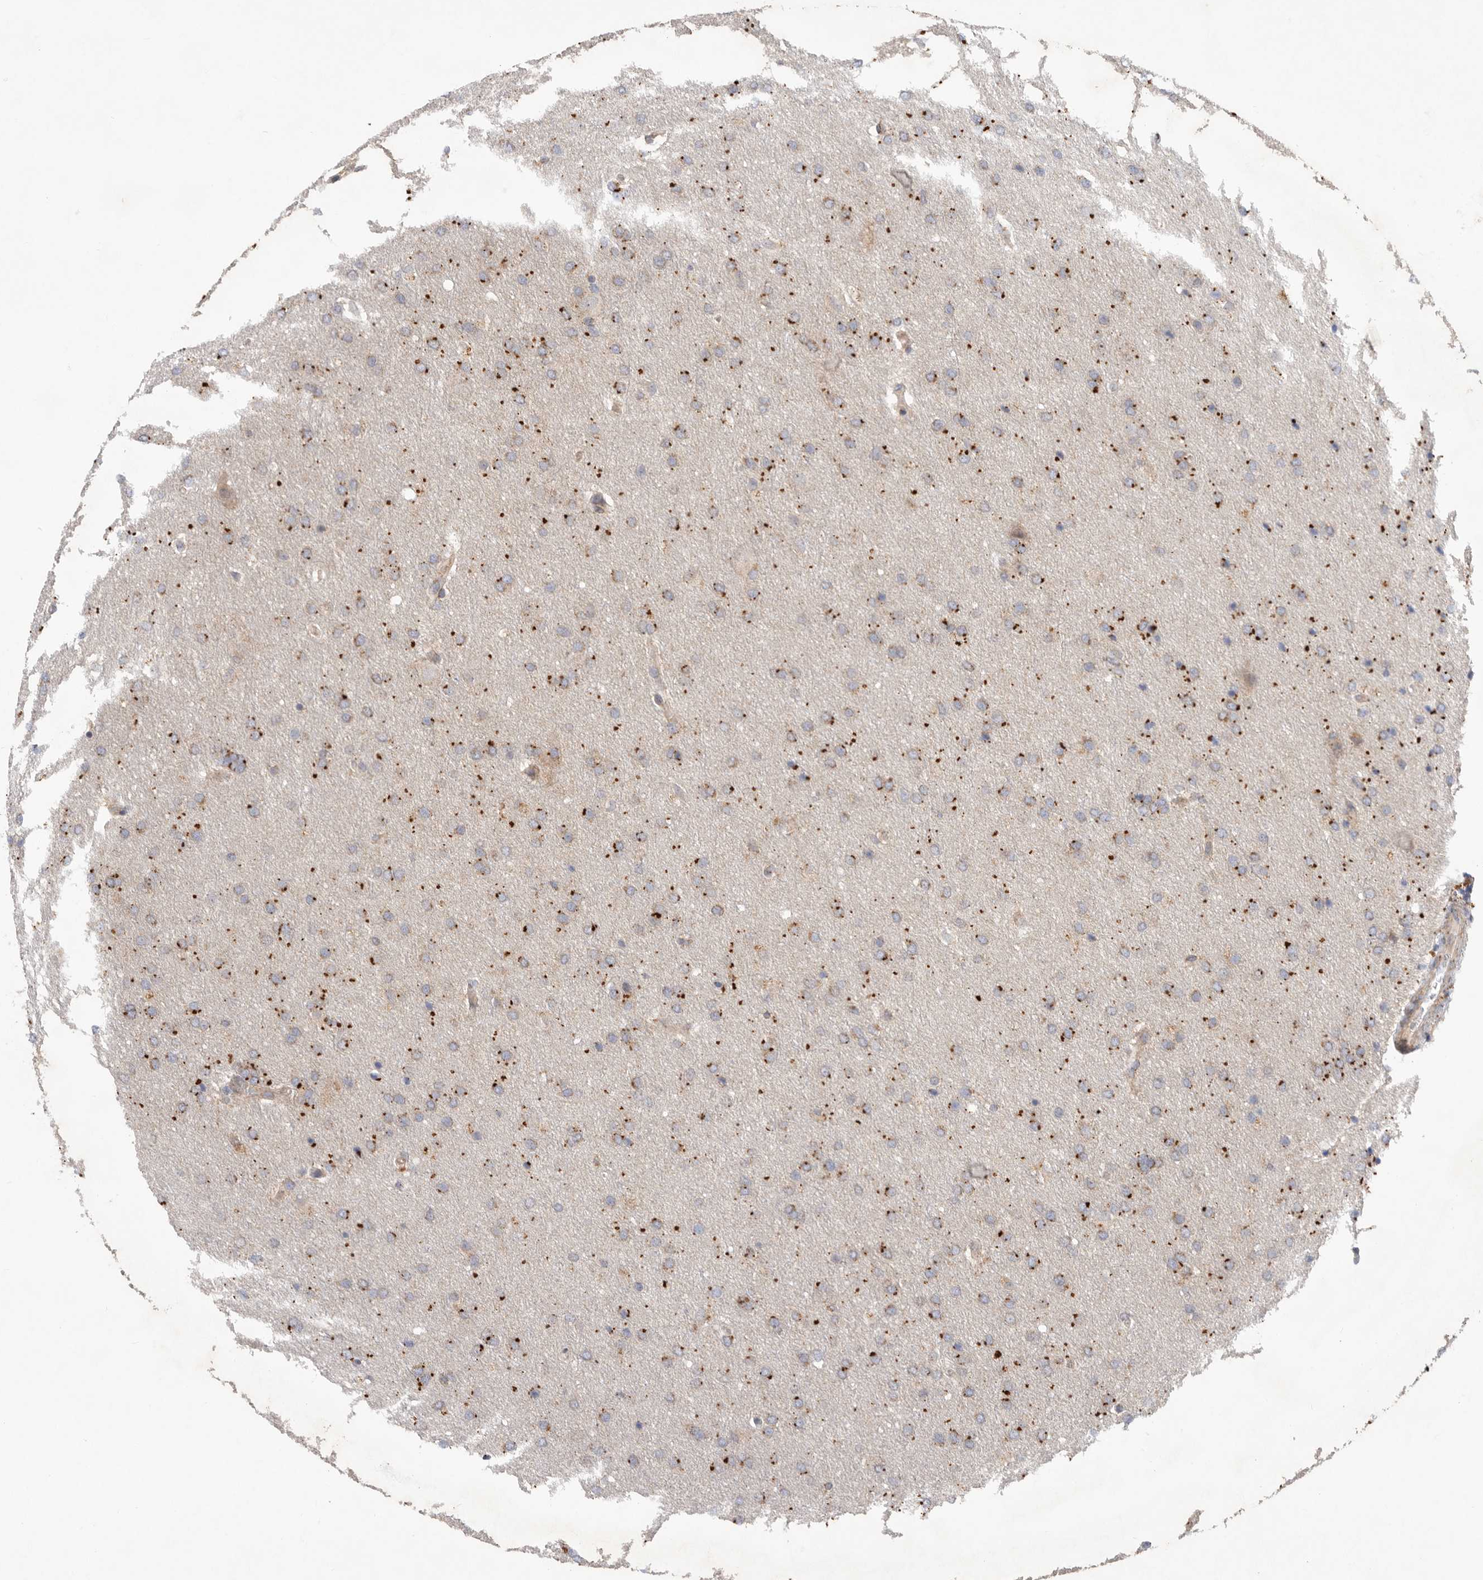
{"staining": {"intensity": "moderate", "quantity": ">75%", "location": "cytoplasmic/membranous"}, "tissue": "glioma", "cell_type": "Tumor cells", "image_type": "cancer", "snomed": [{"axis": "morphology", "description": "Glioma, malignant, Low grade"}, {"axis": "topography", "description": "Brain"}], "caption": "Tumor cells reveal medium levels of moderate cytoplasmic/membranous staining in about >75% of cells in human malignant glioma (low-grade).", "gene": "MTFR1L", "patient": {"sex": "female", "age": 37}}